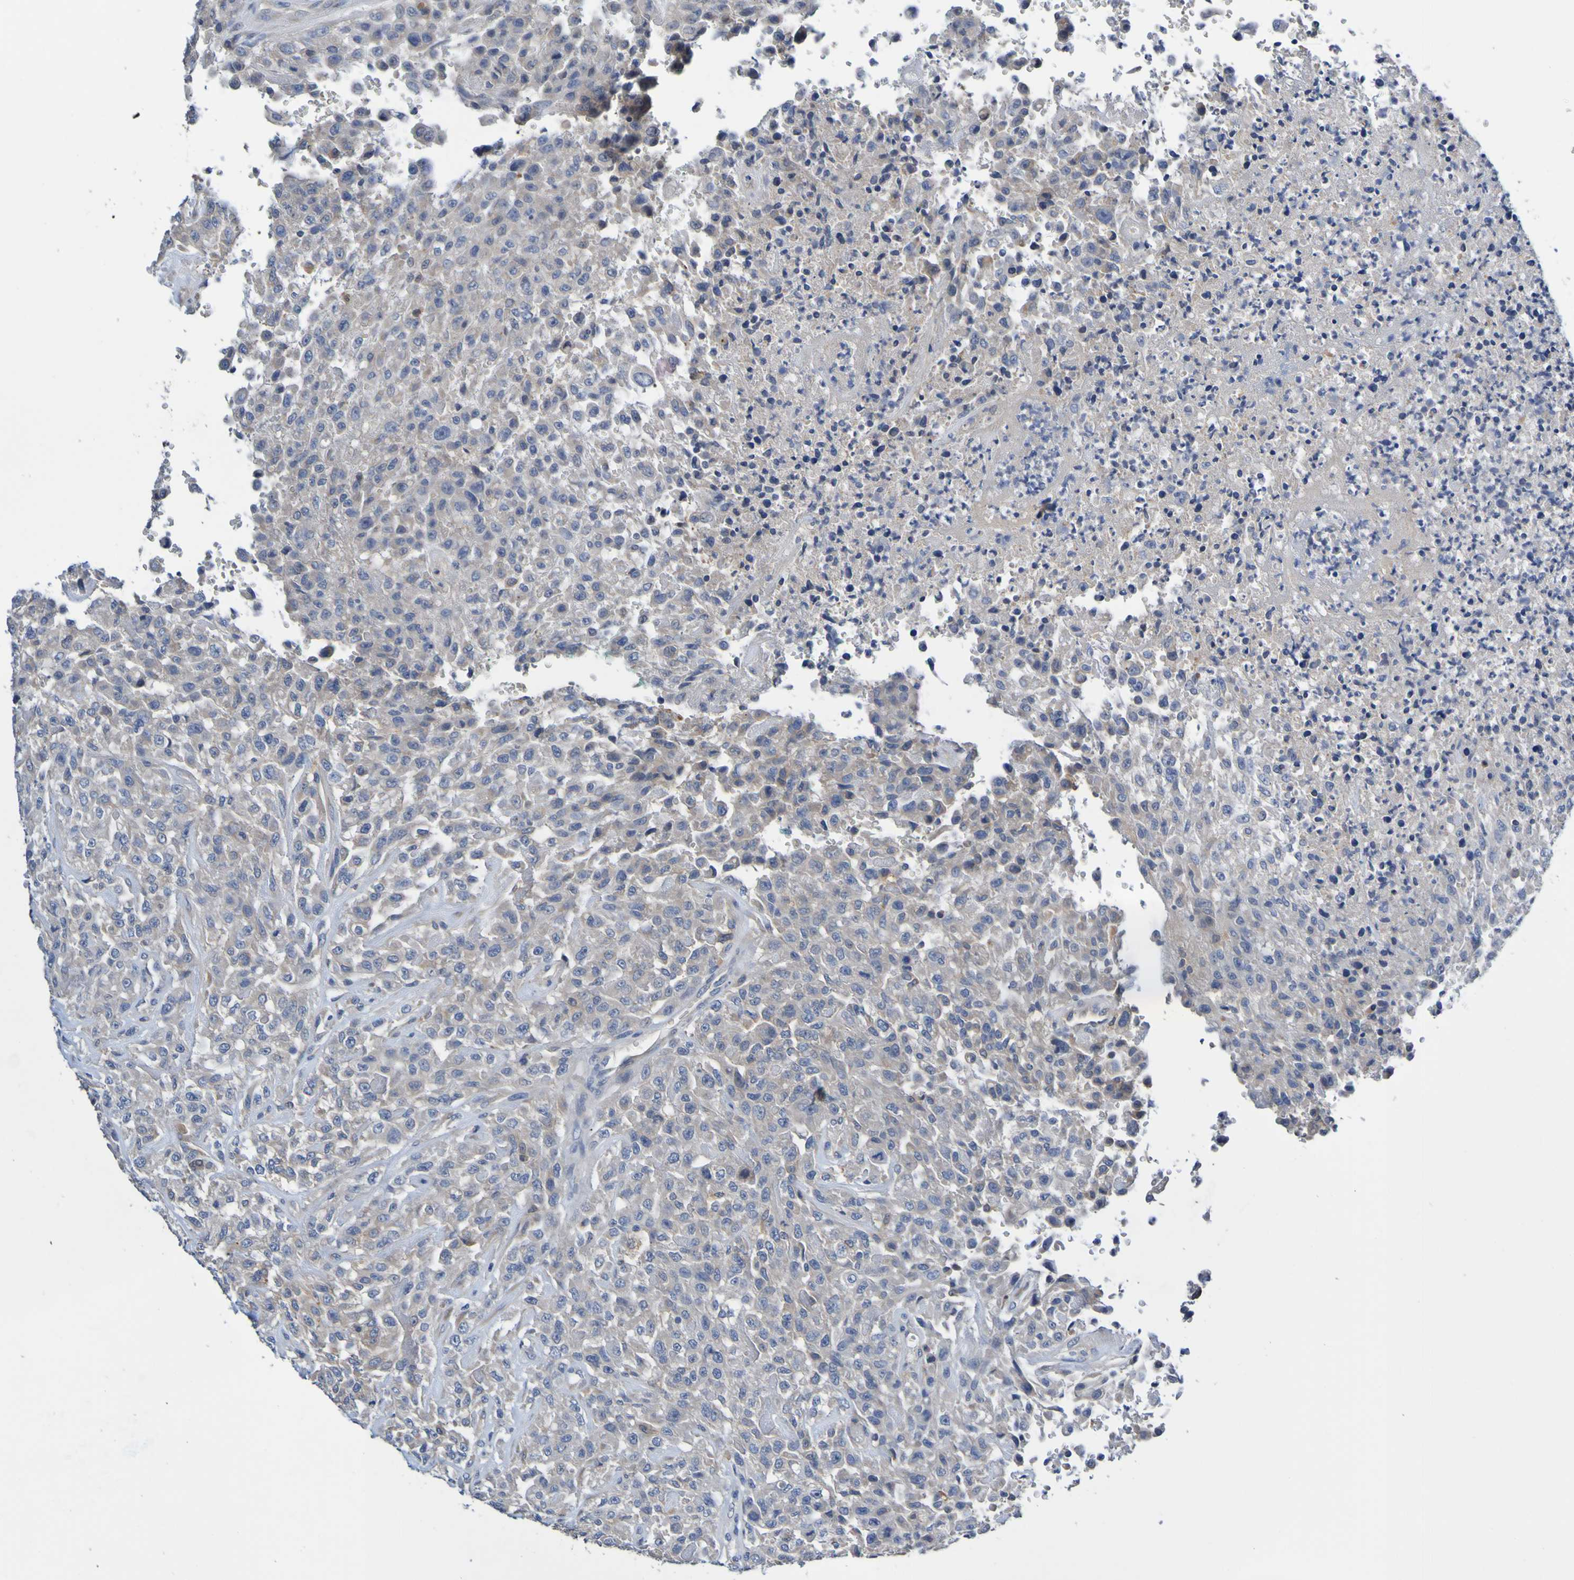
{"staining": {"intensity": "moderate", "quantity": ">75%", "location": "cytoplasmic/membranous"}, "tissue": "urothelial cancer", "cell_type": "Tumor cells", "image_type": "cancer", "snomed": [{"axis": "morphology", "description": "Urothelial carcinoma, High grade"}, {"axis": "topography", "description": "Urinary bladder"}], "caption": "Tumor cells display medium levels of moderate cytoplasmic/membranous staining in about >75% of cells in human high-grade urothelial carcinoma.", "gene": "METAP2", "patient": {"sex": "male", "age": 46}}